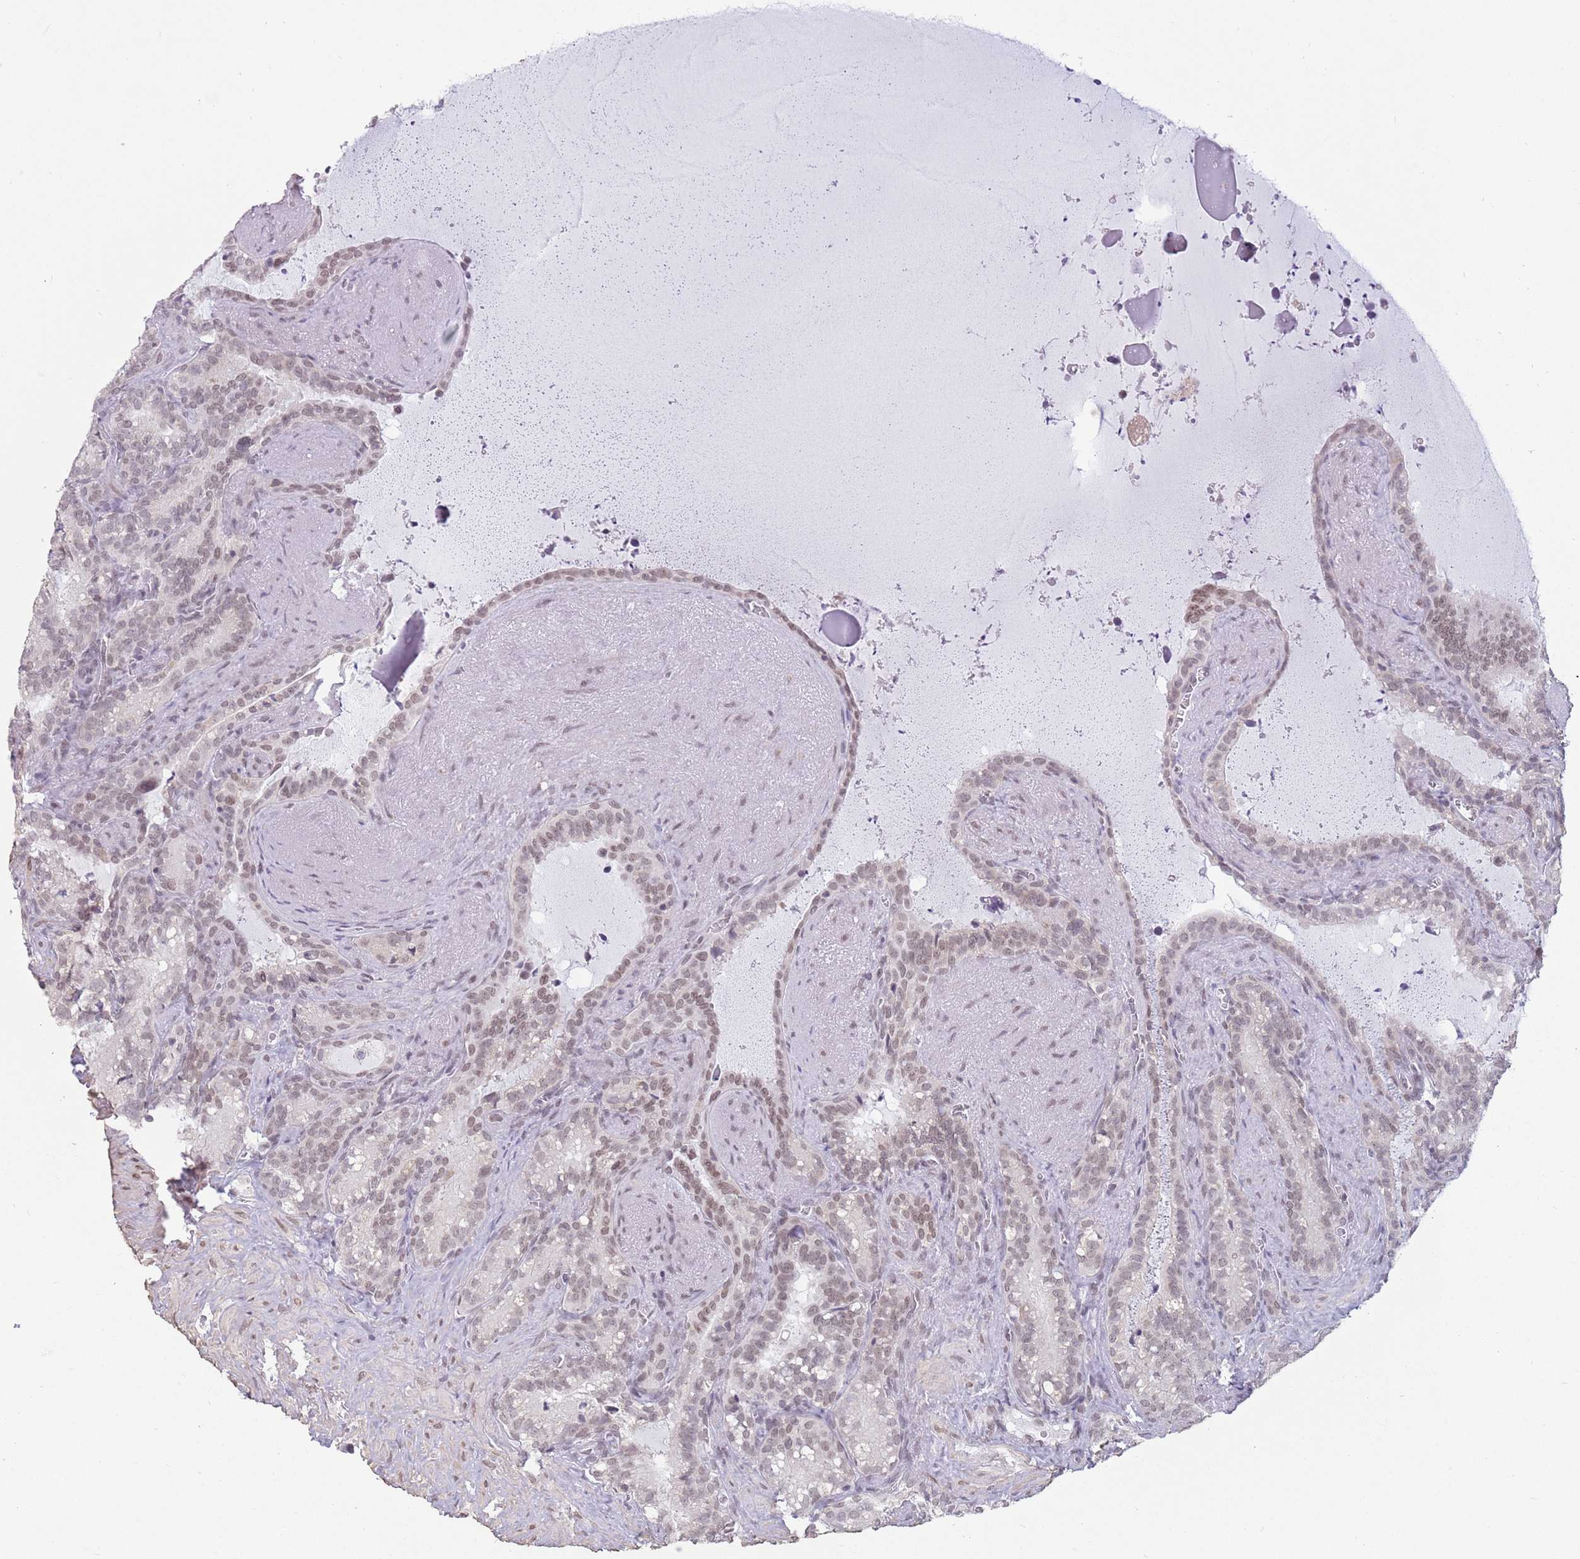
{"staining": {"intensity": "moderate", "quantity": "<25%", "location": "nuclear"}, "tissue": "seminal vesicle", "cell_type": "Glandular cells", "image_type": "normal", "snomed": [{"axis": "morphology", "description": "Normal tissue, NOS"}, {"axis": "topography", "description": "Prostate"}, {"axis": "topography", "description": "Seminal veicle"}], "caption": "Approximately <25% of glandular cells in unremarkable seminal vesicle demonstrate moderate nuclear protein expression as visualized by brown immunohistochemical staining.", "gene": "ZNF574", "patient": {"sex": "male", "age": 58}}